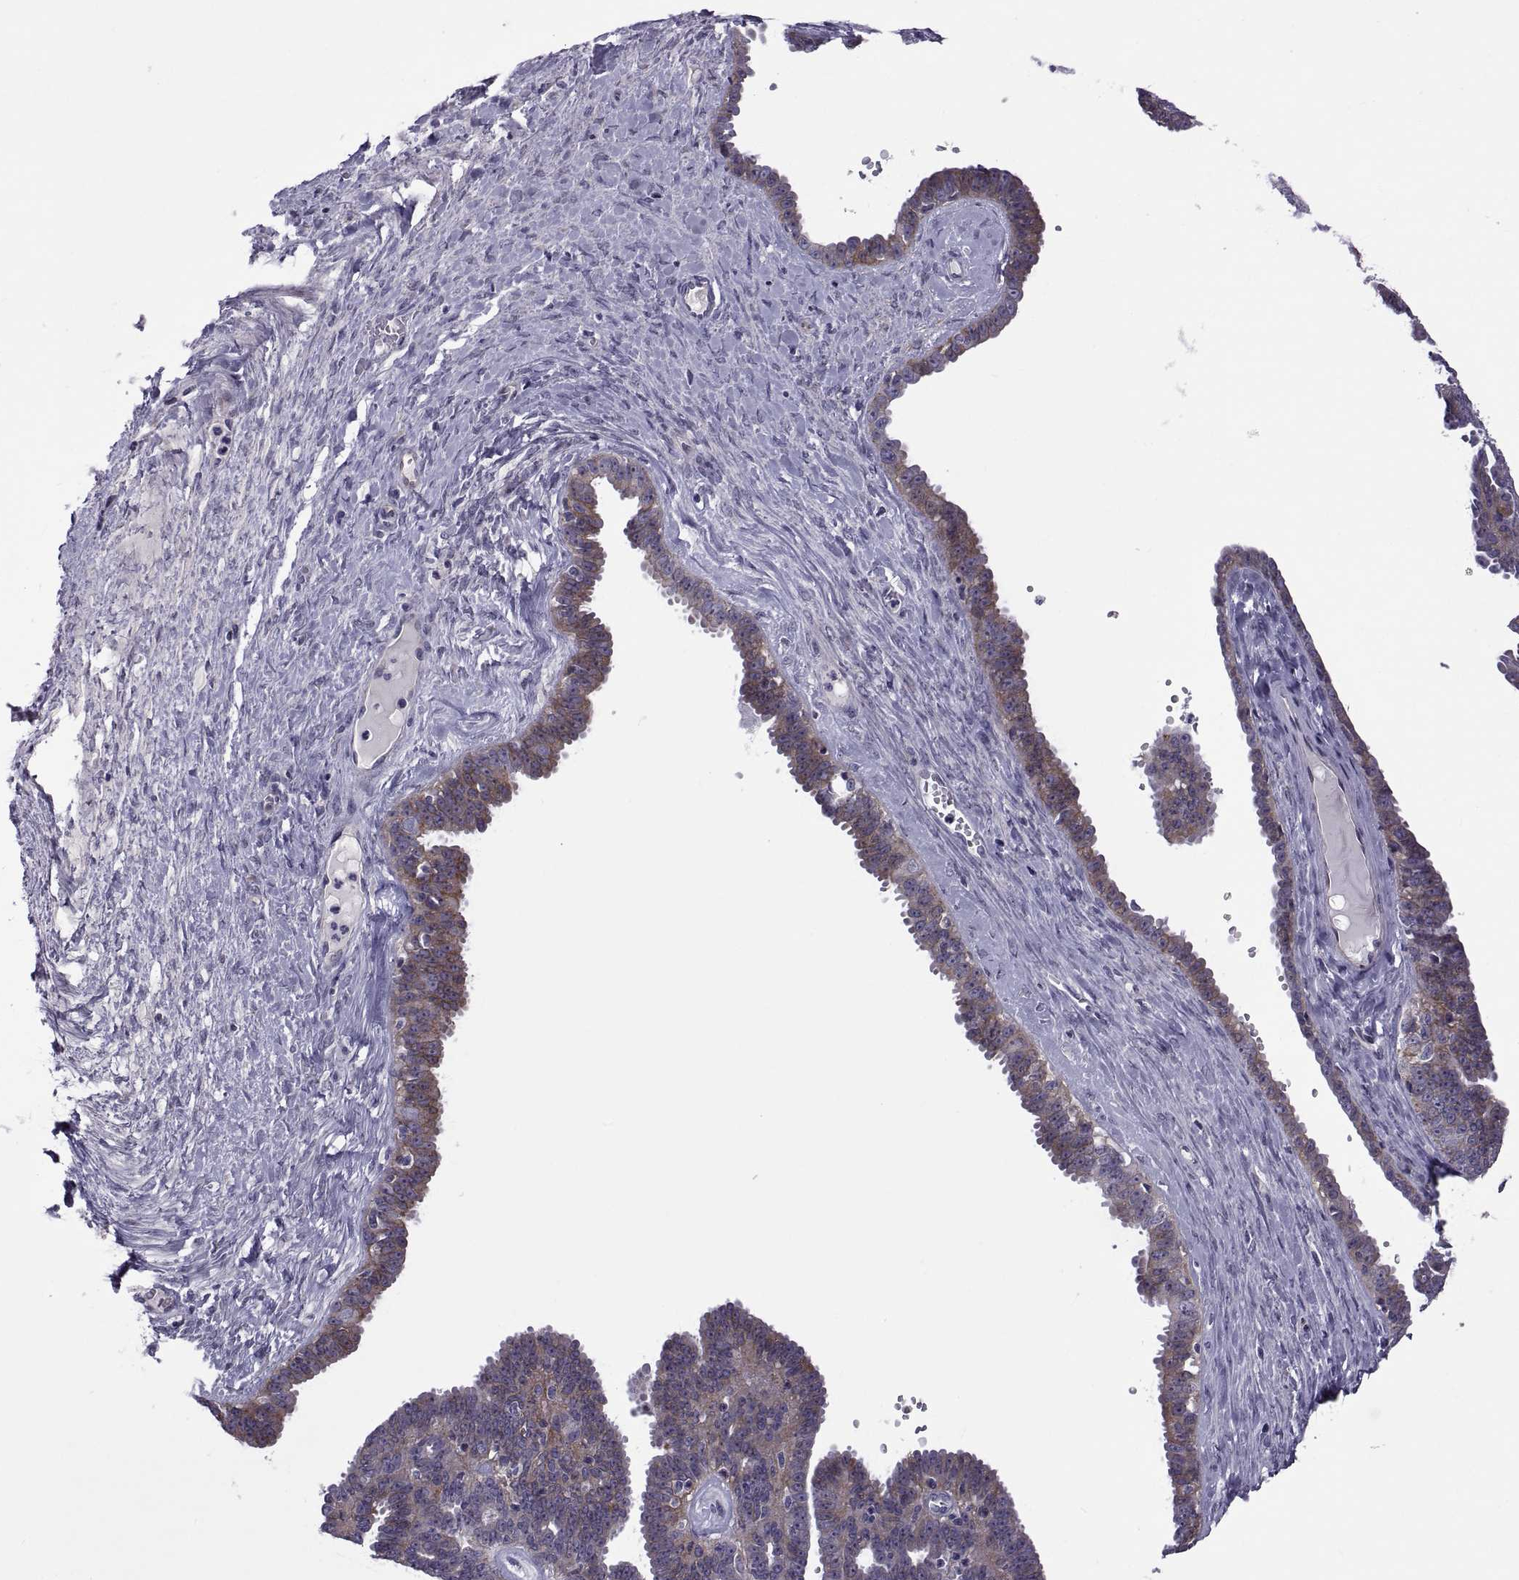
{"staining": {"intensity": "moderate", "quantity": "25%-75%", "location": "cytoplasmic/membranous"}, "tissue": "ovarian cancer", "cell_type": "Tumor cells", "image_type": "cancer", "snomed": [{"axis": "morphology", "description": "Cystadenocarcinoma, serous, NOS"}, {"axis": "topography", "description": "Ovary"}], "caption": "Protein analysis of ovarian serous cystadenocarcinoma tissue exhibits moderate cytoplasmic/membranous expression in about 25%-75% of tumor cells.", "gene": "TMEM158", "patient": {"sex": "female", "age": 71}}